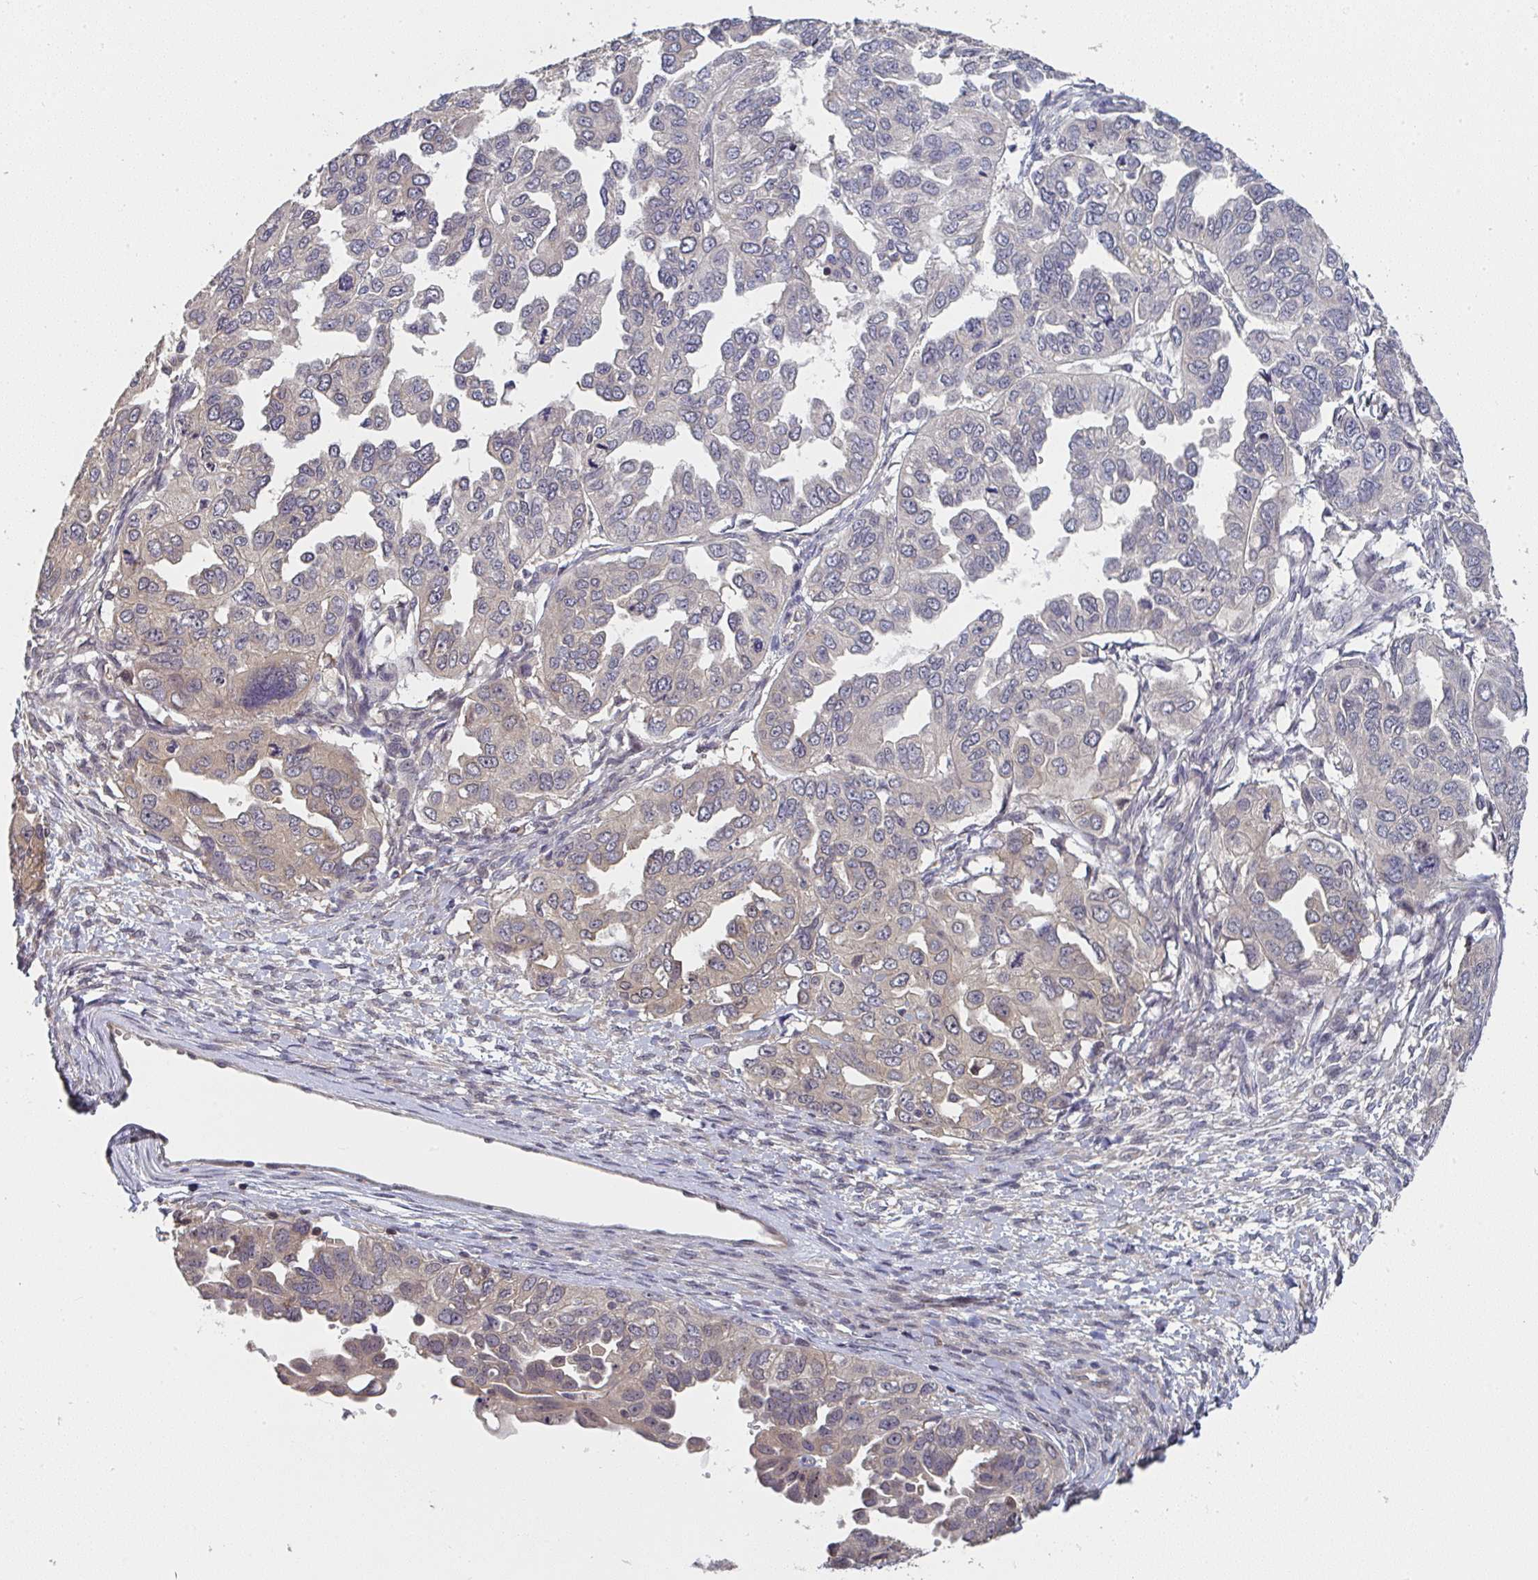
{"staining": {"intensity": "weak", "quantity": "<25%", "location": "cytoplasmic/membranous"}, "tissue": "ovarian cancer", "cell_type": "Tumor cells", "image_type": "cancer", "snomed": [{"axis": "morphology", "description": "Cystadenocarcinoma, serous, NOS"}, {"axis": "topography", "description": "Ovary"}], "caption": "There is no significant expression in tumor cells of ovarian cancer (serous cystadenocarcinoma).", "gene": "RANGRF", "patient": {"sex": "female", "age": 53}}